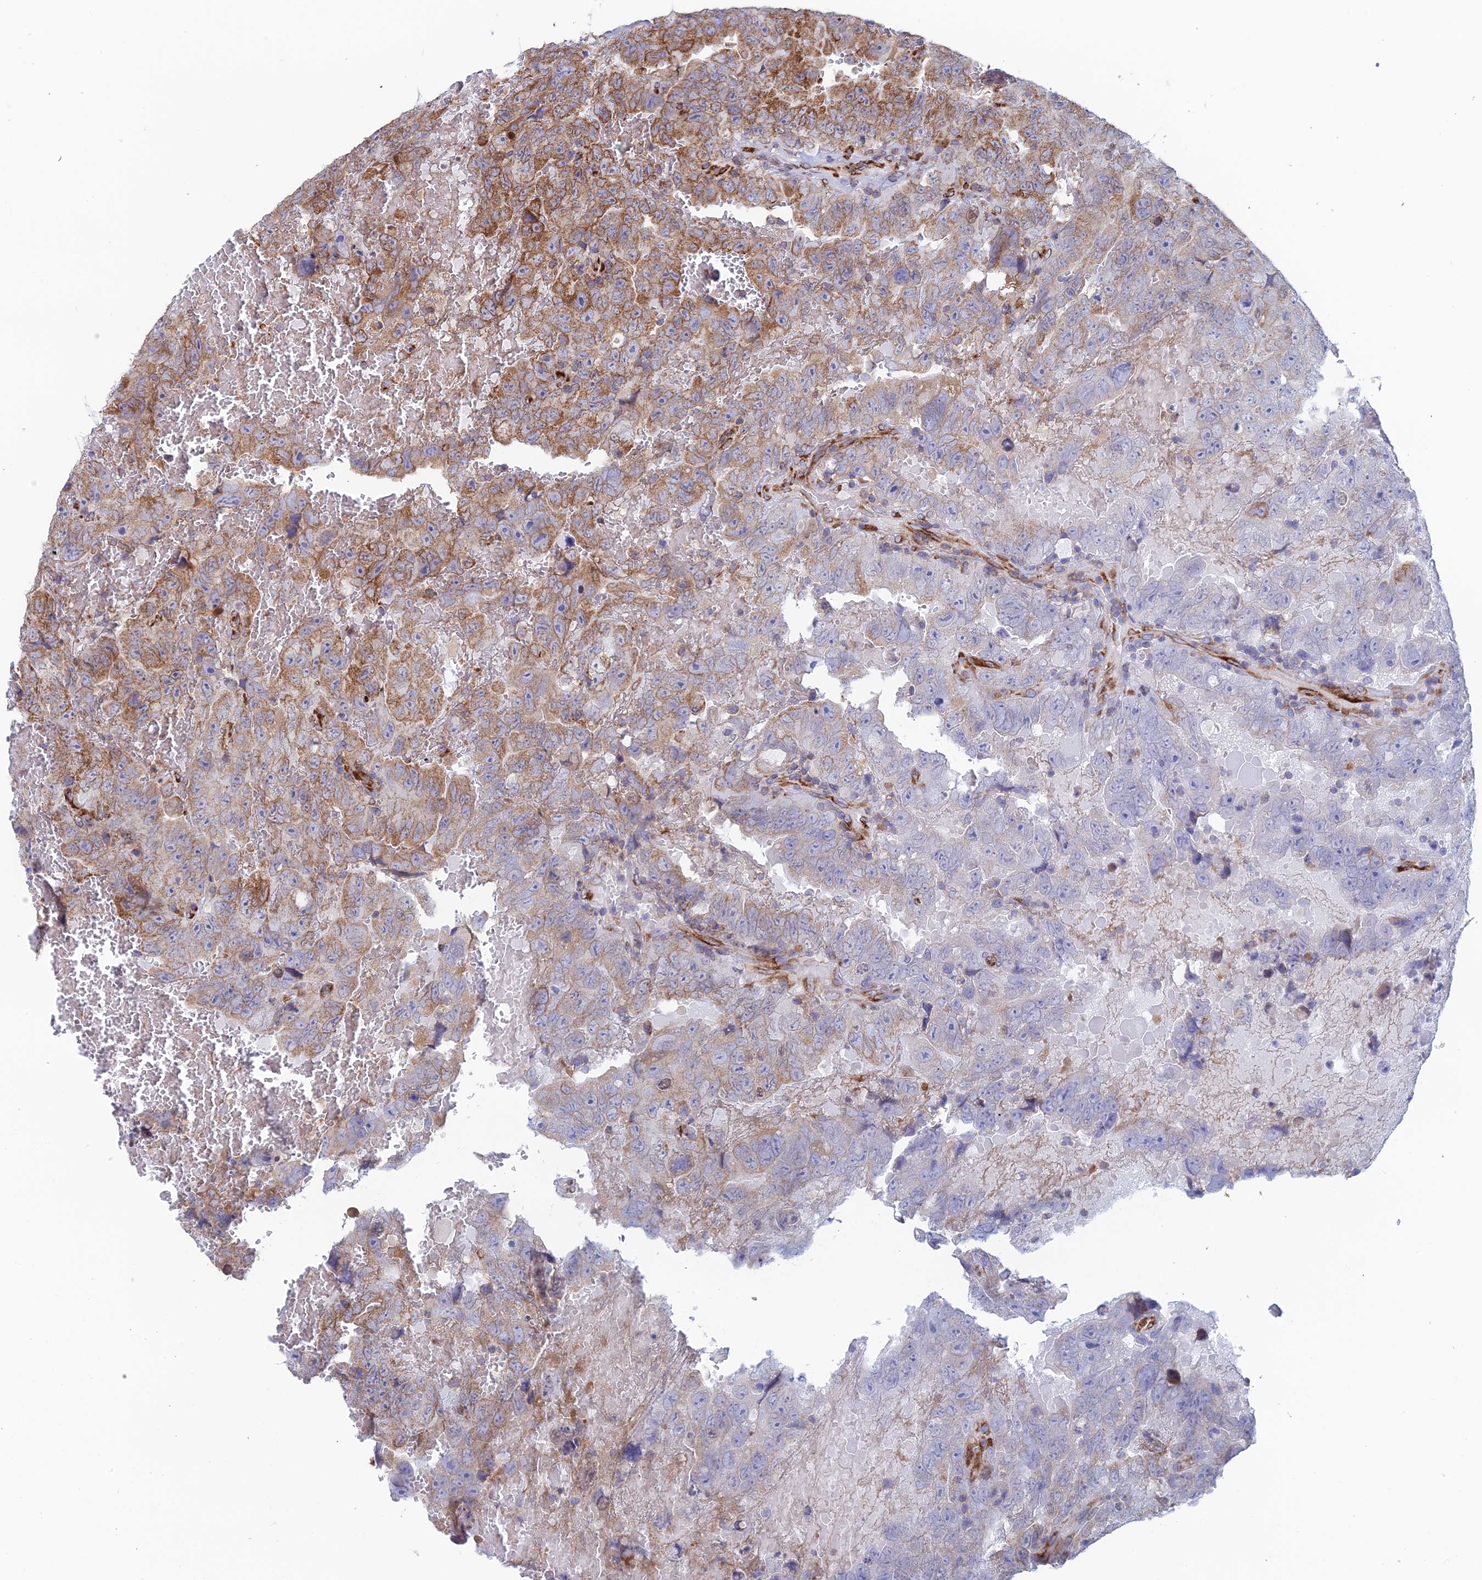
{"staining": {"intensity": "moderate", "quantity": "25%-75%", "location": "cytoplasmic/membranous"}, "tissue": "testis cancer", "cell_type": "Tumor cells", "image_type": "cancer", "snomed": [{"axis": "morphology", "description": "Carcinoma, Embryonal, NOS"}, {"axis": "topography", "description": "Testis"}], "caption": "IHC image of neoplastic tissue: human embryonal carcinoma (testis) stained using immunohistochemistry demonstrates medium levels of moderate protein expression localized specifically in the cytoplasmic/membranous of tumor cells, appearing as a cytoplasmic/membranous brown color.", "gene": "CCDC69", "patient": {"sex": "male", "age": 45}}